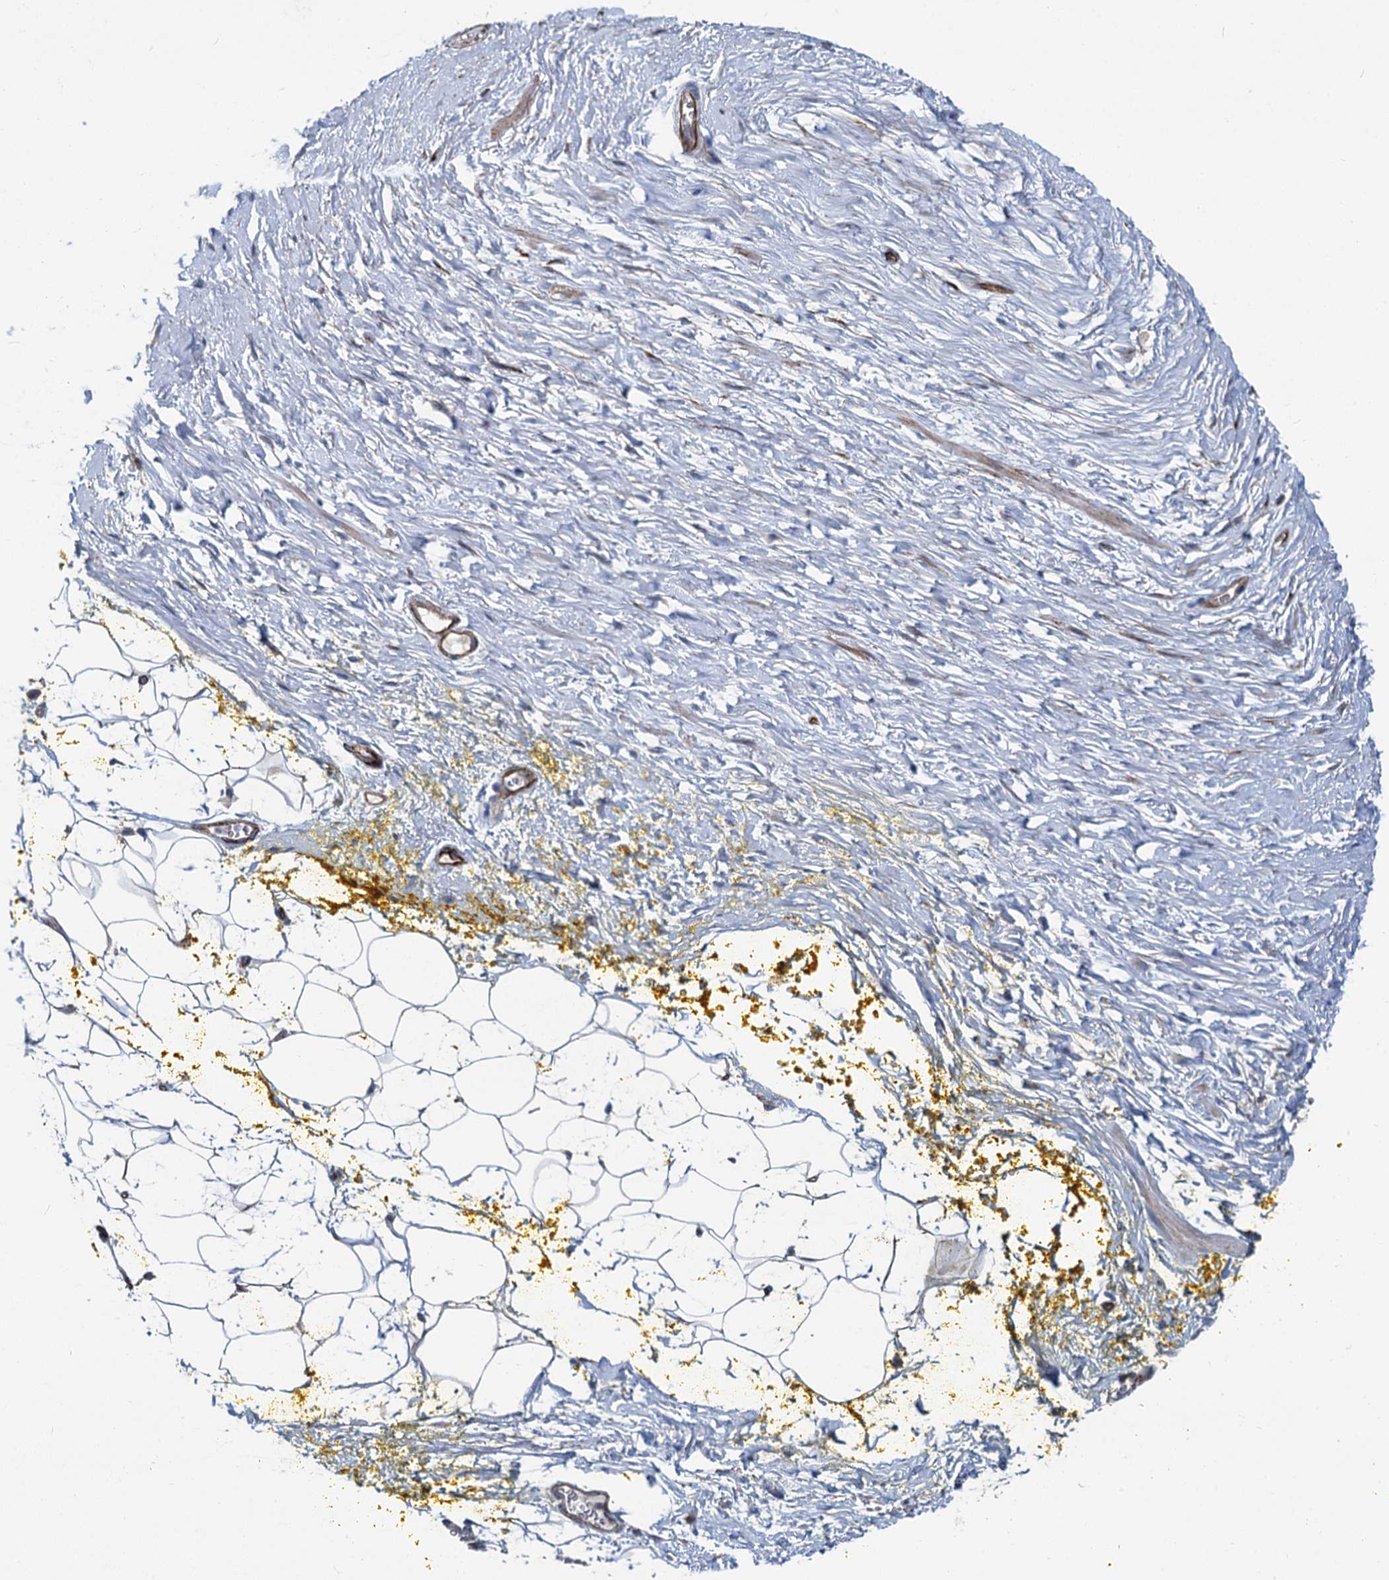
{"staining": {"intensity": "negative", "quantity": "none", "location": "none"}, "tissue": "adipose tissue", "cell_type": "Adipocytes", "image_type": "normal", "snomed": [{"axis": "morphology", "description": "Normal tissue, NOS"}, {"axis": "morphology", "description": "Adenocarcinoma, Low grade"}, {"axis": "topography", "description": "Prostate"}, {"axis": "topography", "description": "Peripheral nerve tissue"}], "caption": "Immunohistochemistry (IHC) photomicrograph of benign human adipose tissue stained for a protein (brown), which reveals no expression in adipocytes. Brightfield microscopy of immunohistochemistry (IHC) stained with DAB (brown) and hematoxylin (blue), captured at high magnification.", "gene": "ASXL3", "patient": {"sex": "male", "age": 63}}